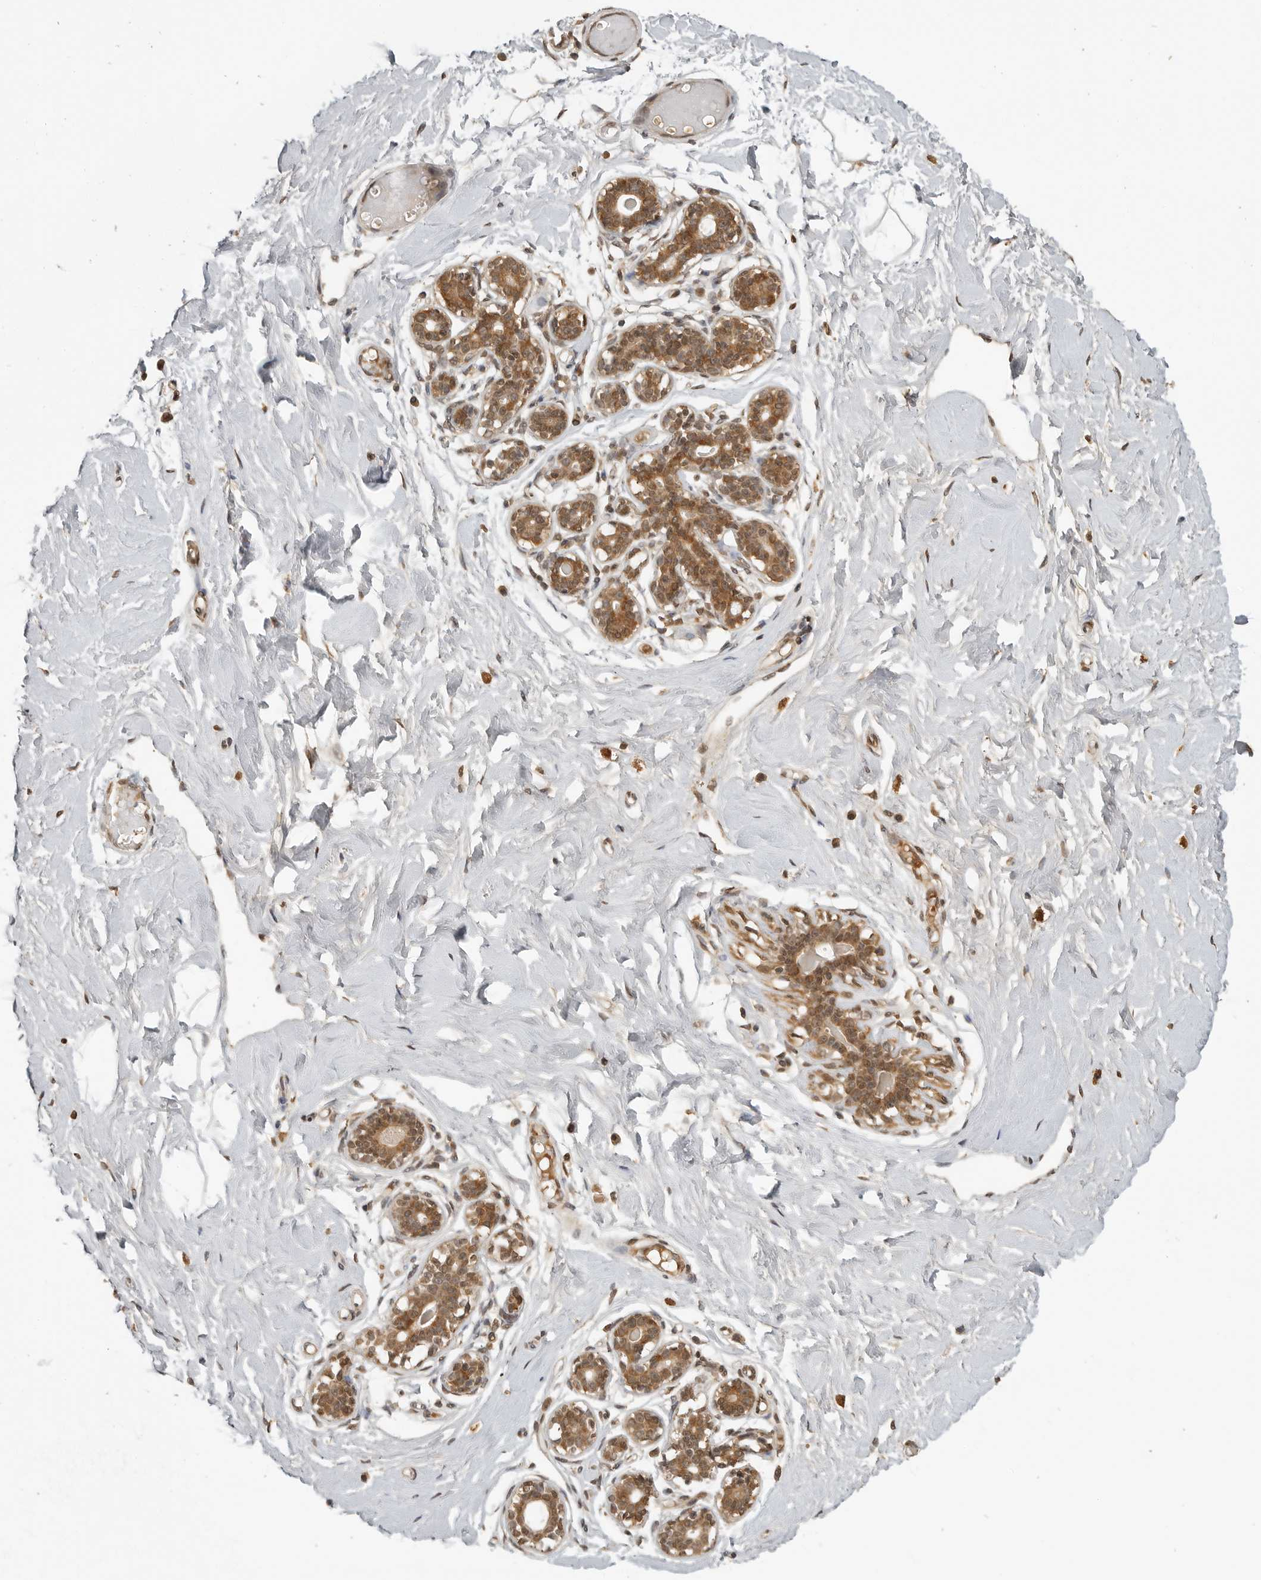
{"staining": {"intensity": "weak", "quantity": "25%-75%", "location": "cytoplasmic/membranous,nuclear"}, "tissue": "breast", "cell_type": "Adipocytes", "image_type": "normal", "snomed": [{"axis": "morphology", "description": "Normal tissue, NOS"}, {"axis": "morphology", "description": "Adenoma, NOS"}, {"axis": "topography", "description": "Breast"}], "caption": "Breast stained for a protein exhibits weak cytoplasmic/membranous,nuclear positivity in adipocytes.", "gene": "CLOCK", "patient": {"sex": "female", "age": 23}}